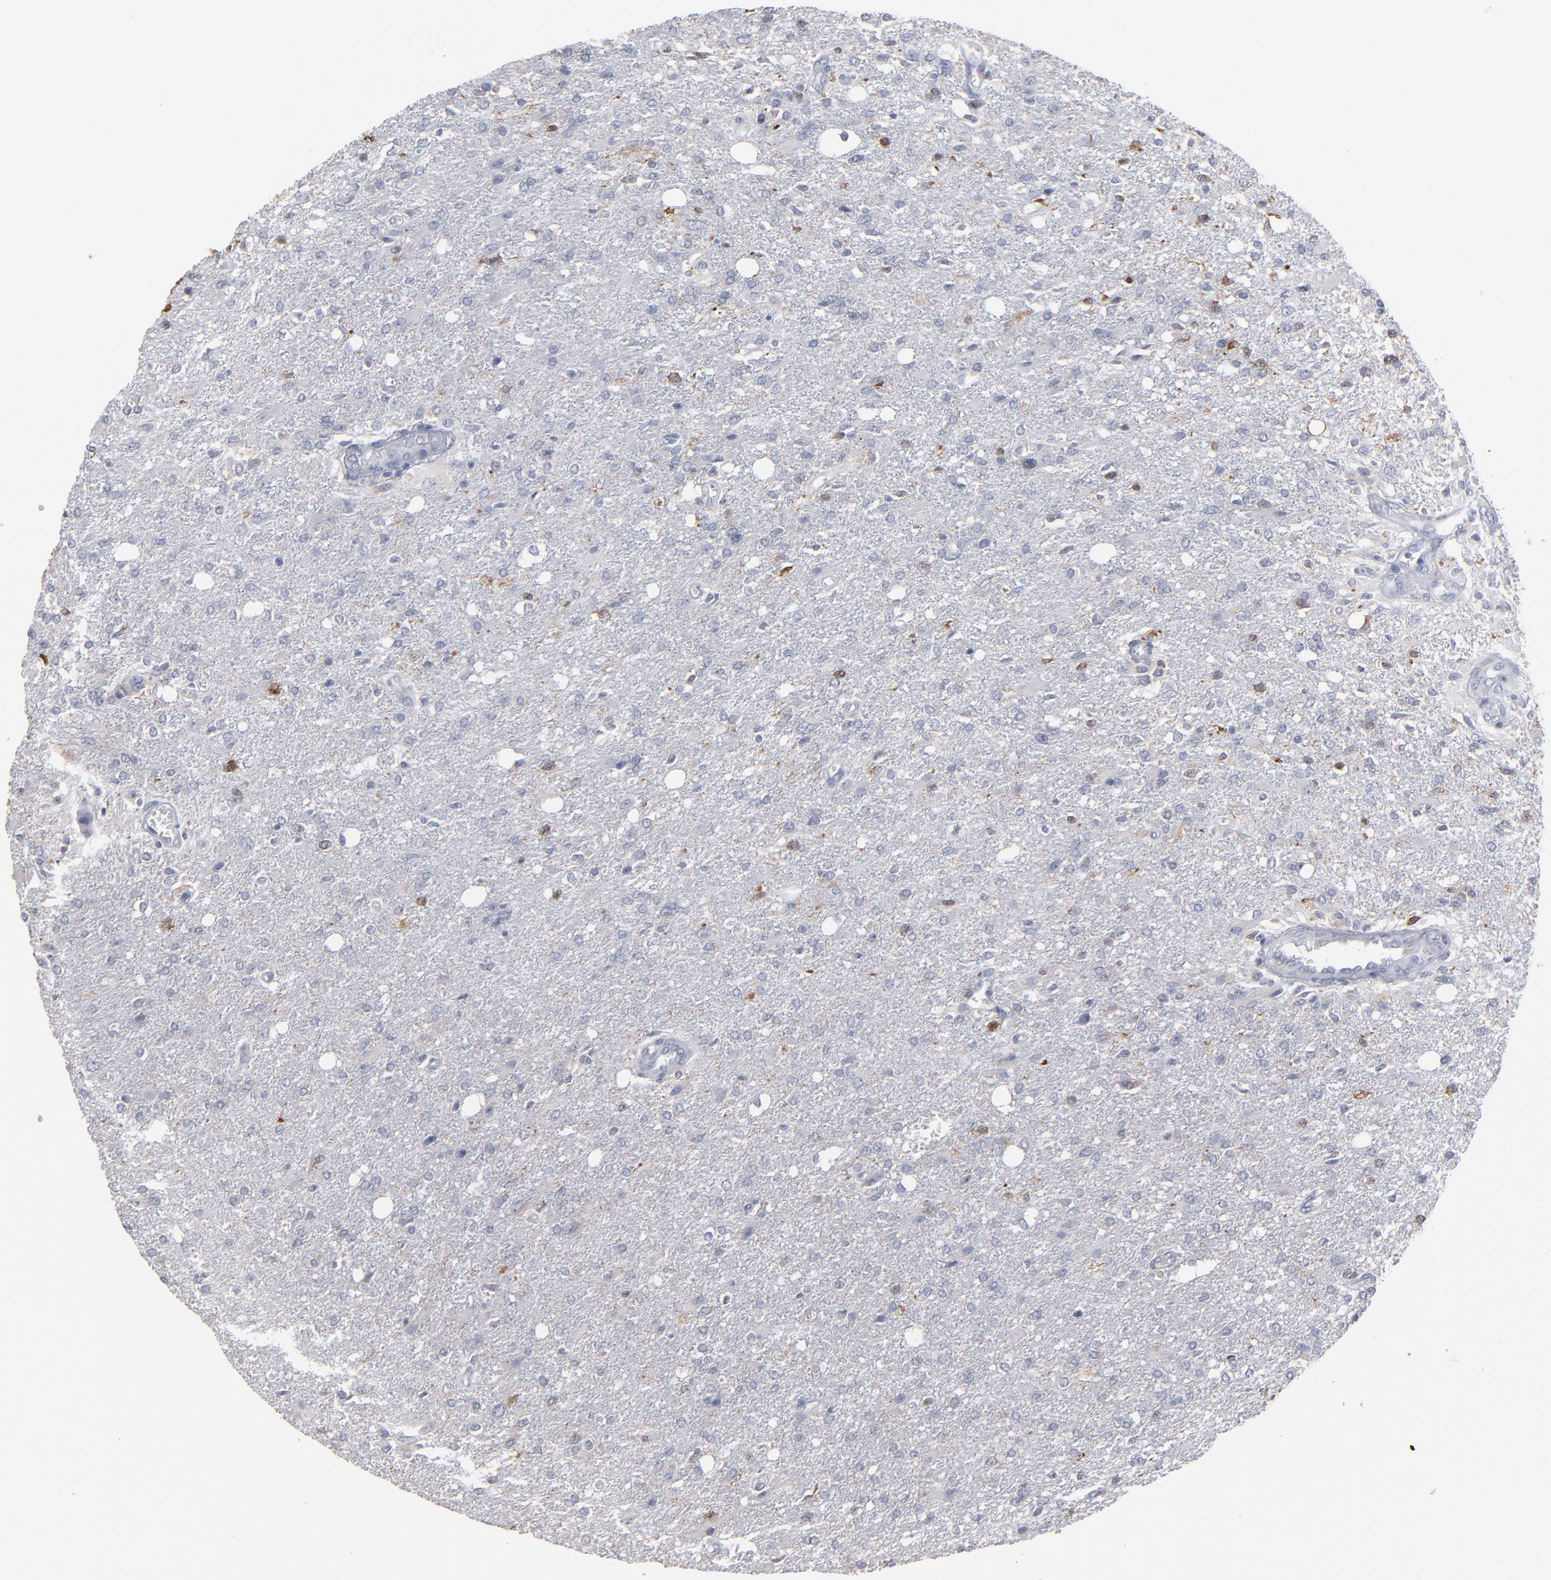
{"staining": {"intensity": "weak", "quantity": "<25%", "location": "nuclear"}, "tissue": "glioma", "cell_type": "Tumor cells", "image_type": "cancer", "snomed": [{"axis": "morphology", "description": "Glioma, malignant, High grade"}, {"axis": "topography", "description": "Cerebral cortex"}], "caption": "Immunohistochemical staining of human glioma shows no significant staining in tumor cells.", "gene": "RPH3A", "patient": {"sex": "male", "age": 76}}